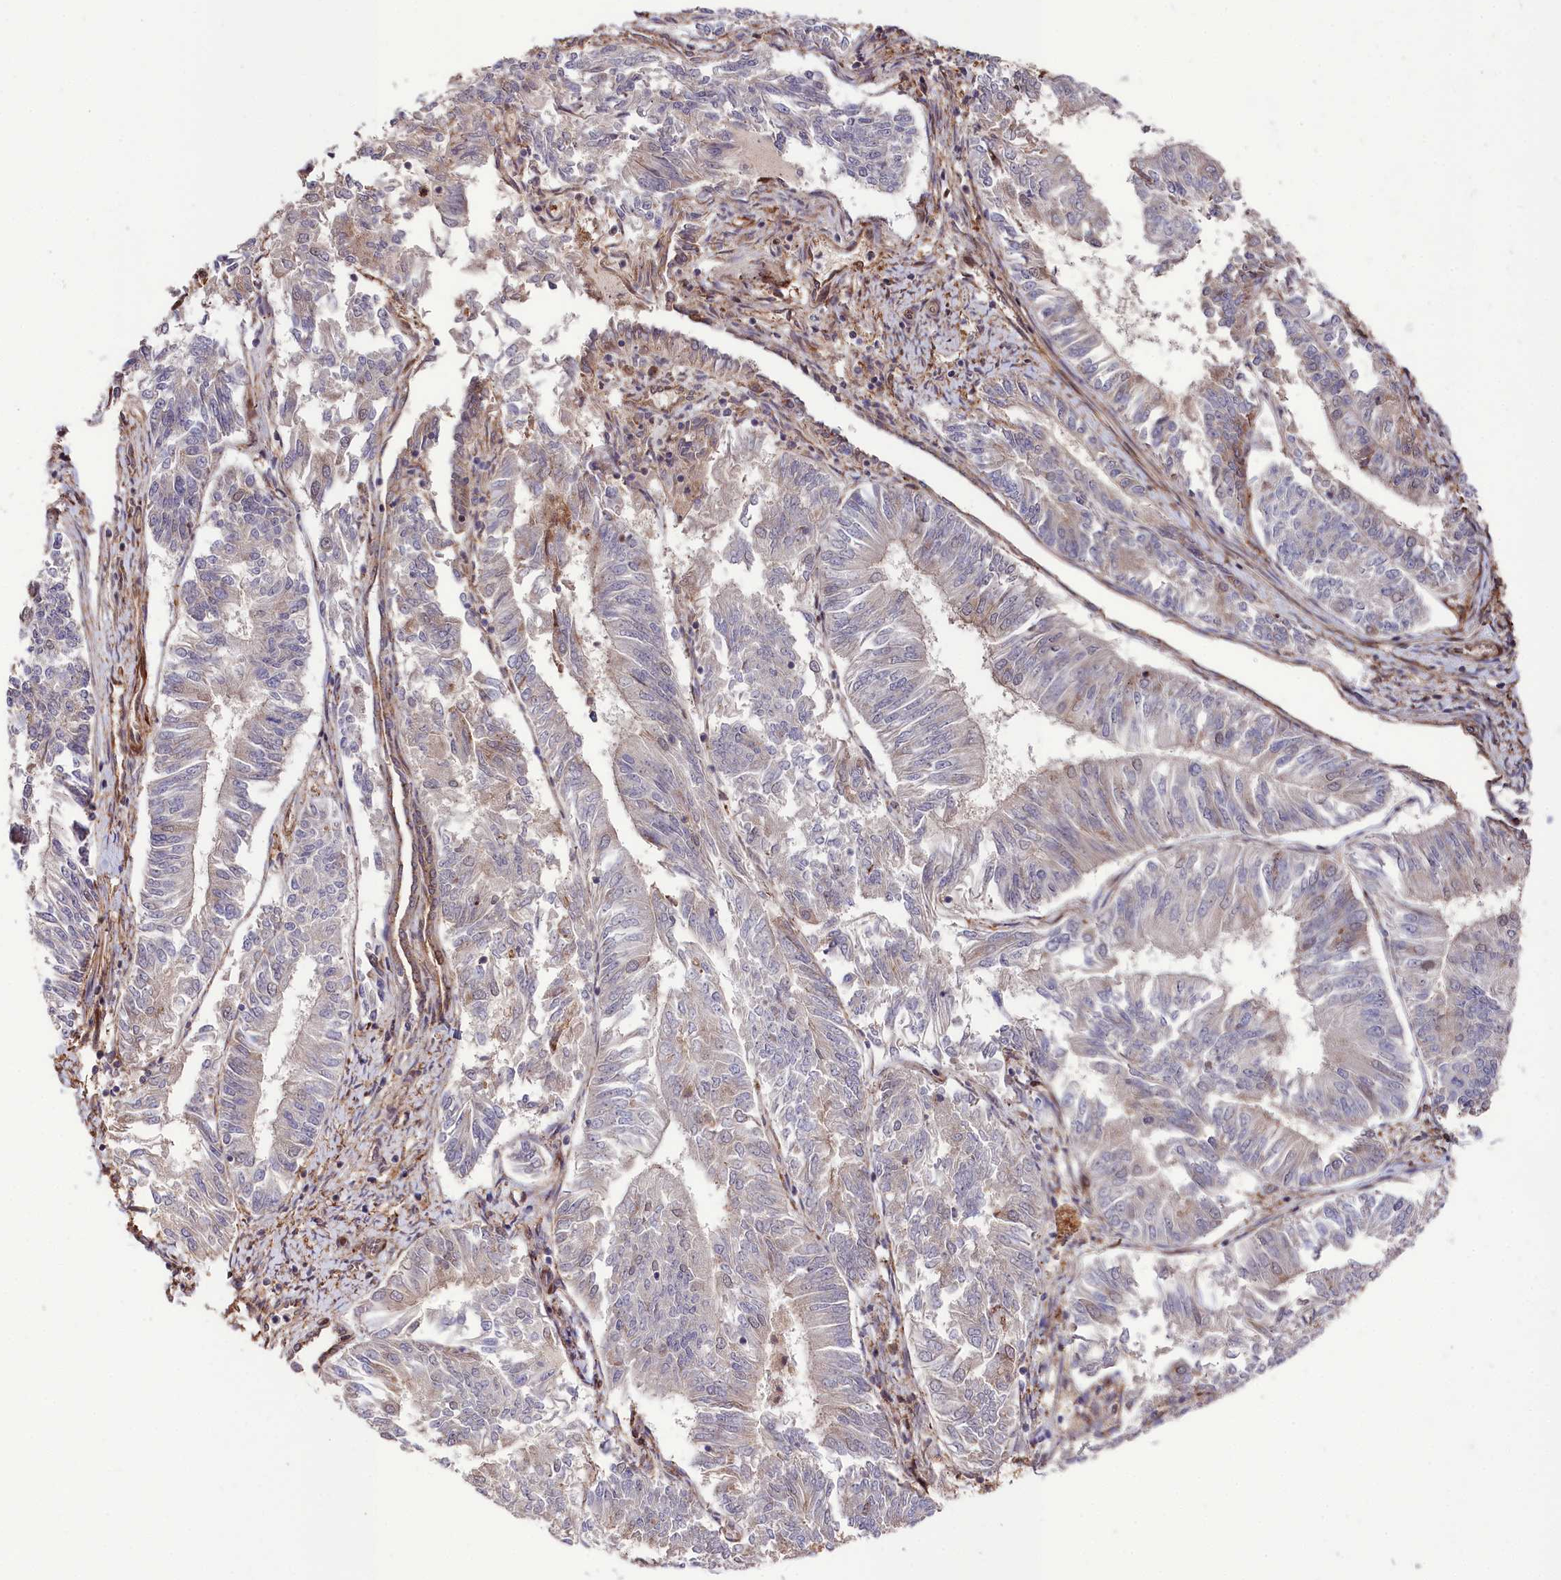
{"staining": {"intensity": "negative", "quantity": "none", "location": "none"}, "tissue": "endometrial cancer", "cell_type": "Tumor cells", "image_type": "cancer", "snomed": [{"axis": "morphology", "description": "Adenocarcinoma, NOS"}, {"axis": "topography", "description": "Endometrium"}], "caption": "DAB (3,3'-diaminobenzidine) immunohistochemical staining of human endometrial cancer (adenocarcinoma) reveals no significant staining in tumor cells.", "gene": "TNKS1BP1", "patient": {"sex": "female", "age": 58}}